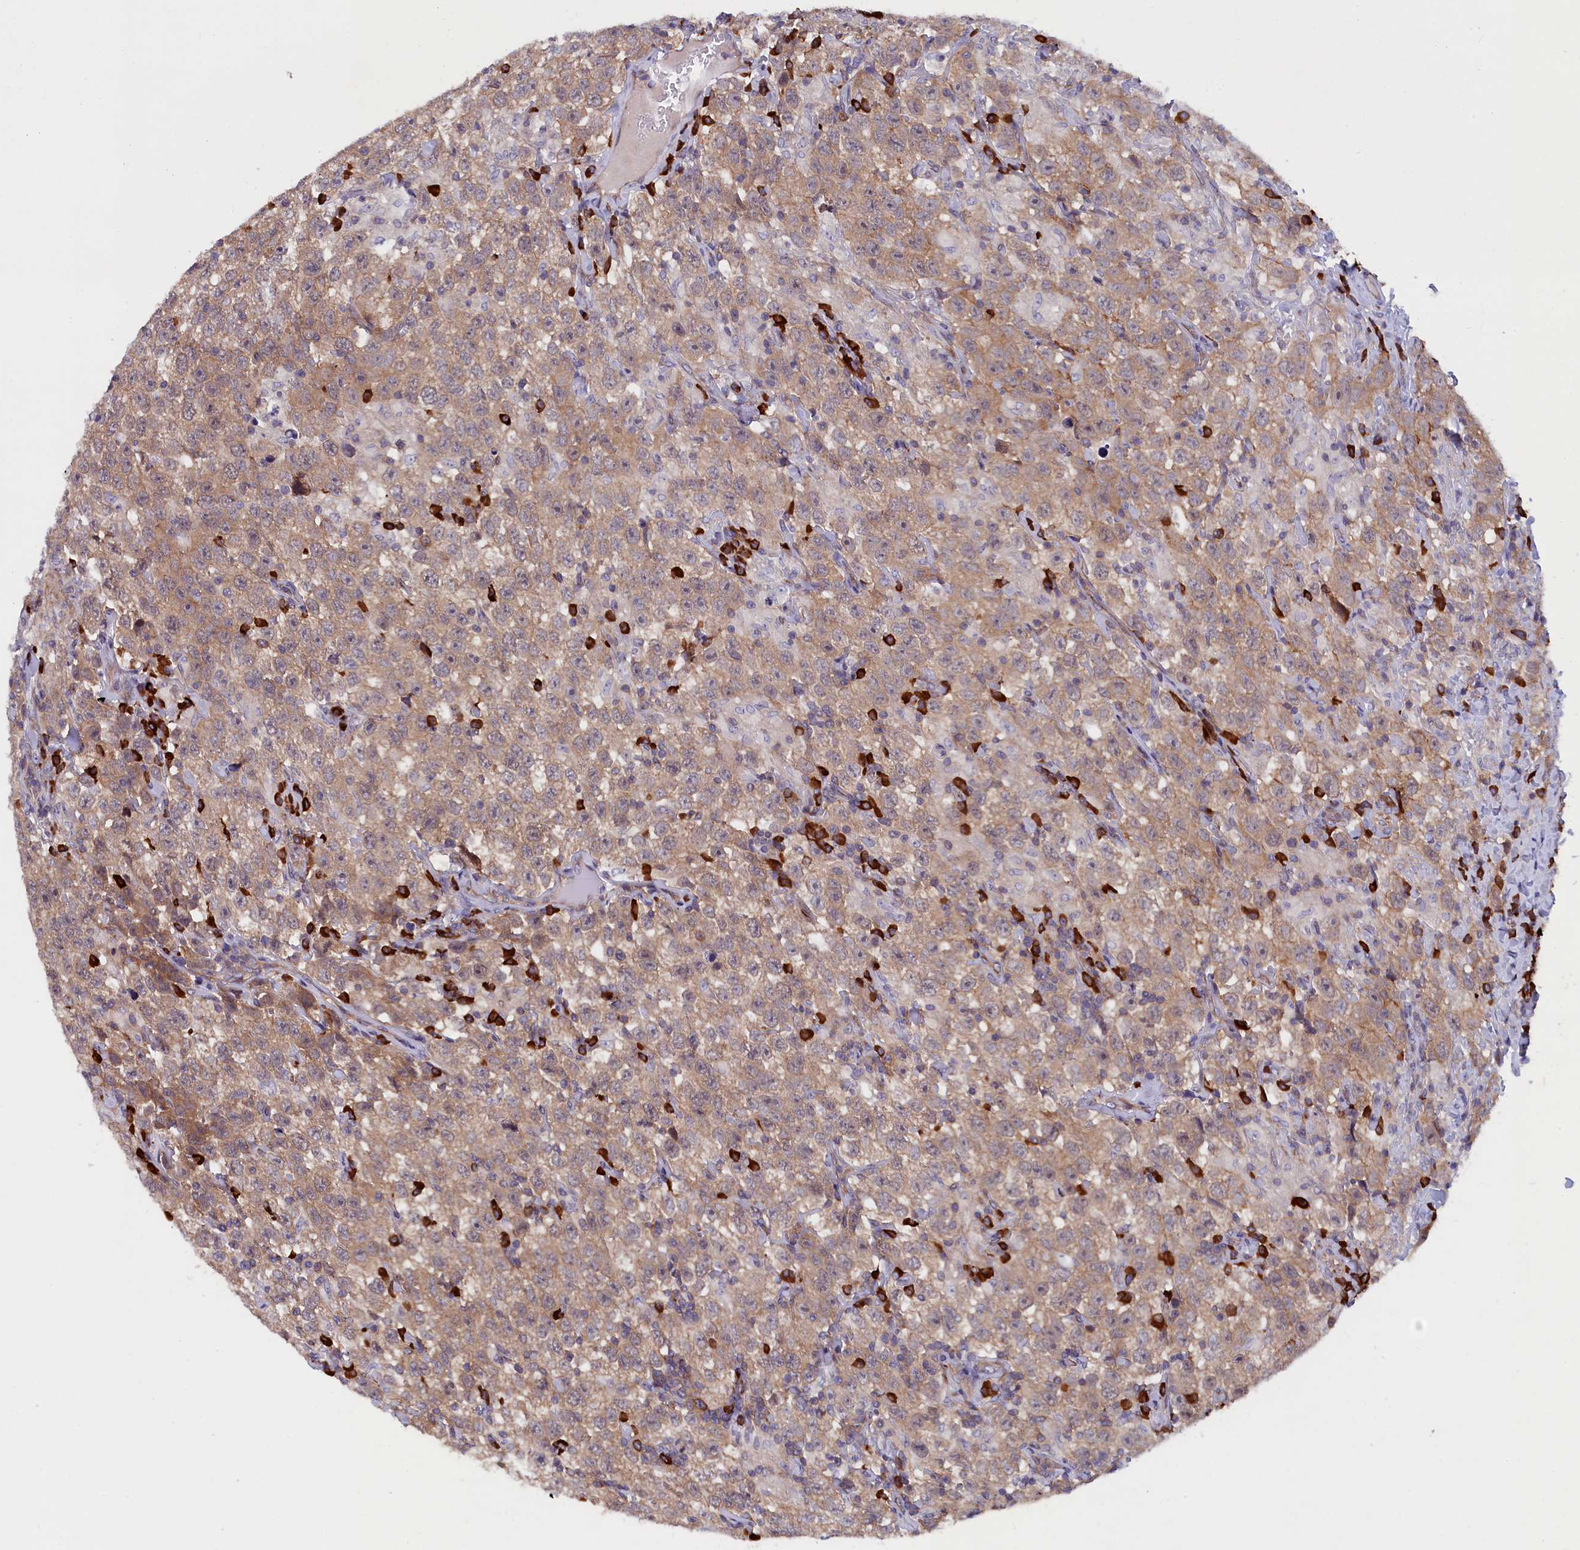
{"staining": {"intensity": "moderate", "quantity": ">75%", "location": "cytoplasmic/membranous"}, "tissue": "testis cancer", "cell_type": "Tumor cells", "image_type": "cancer", "snomed": [{"axis": "morphology", "description": "Seminoma, NOS"}, {"axis": "topography", "description": "Testis"}], "caption": "Immunohistochemistry (IHC) of human testis cancer shows medium levels of moderate cytoplasmic/membranous expression in approximately >75% of tumor cells.", "gene": "JPT2", "patient": {"sex": "male", "age": 41}}